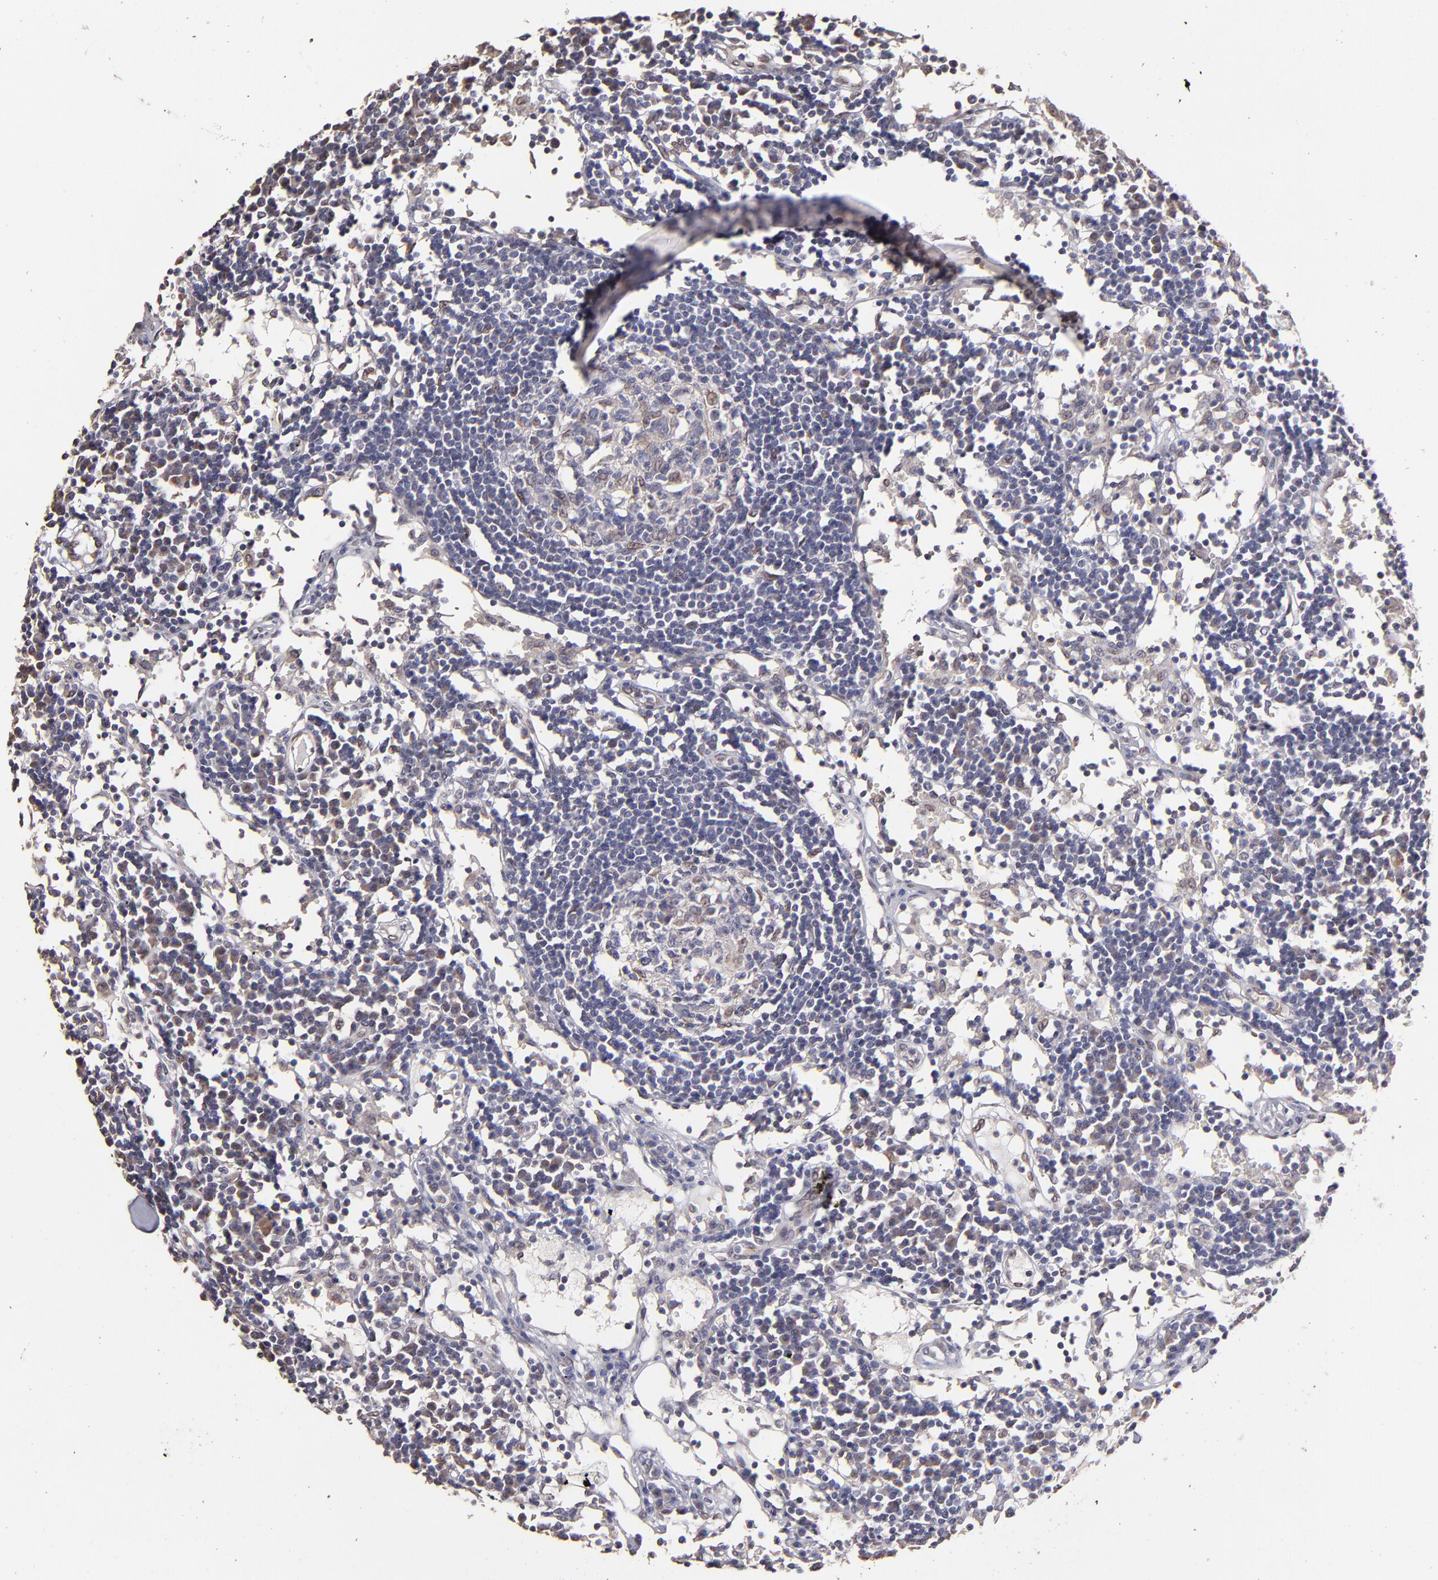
{"staining": {"intensity": "weak", "quantity": "<25%", "location": "cytoplasmic/membranous,nuclear"}, "tissue": "lymph node", "cell_type": "Germinal center cells", "image_type": "normal", "snomed": [{"axis": "morphology", "description": "Normal tissue, NOS"}, {"axis": "topography", "description": "Lymph node"}], "caption": "An immunohistochemistry (IHC) image of normal lymph node is shown. There is no staining in germinal center cells of lymph node.", "gene": "PUM3", "patient": {"sex": "female", "age": 55}}